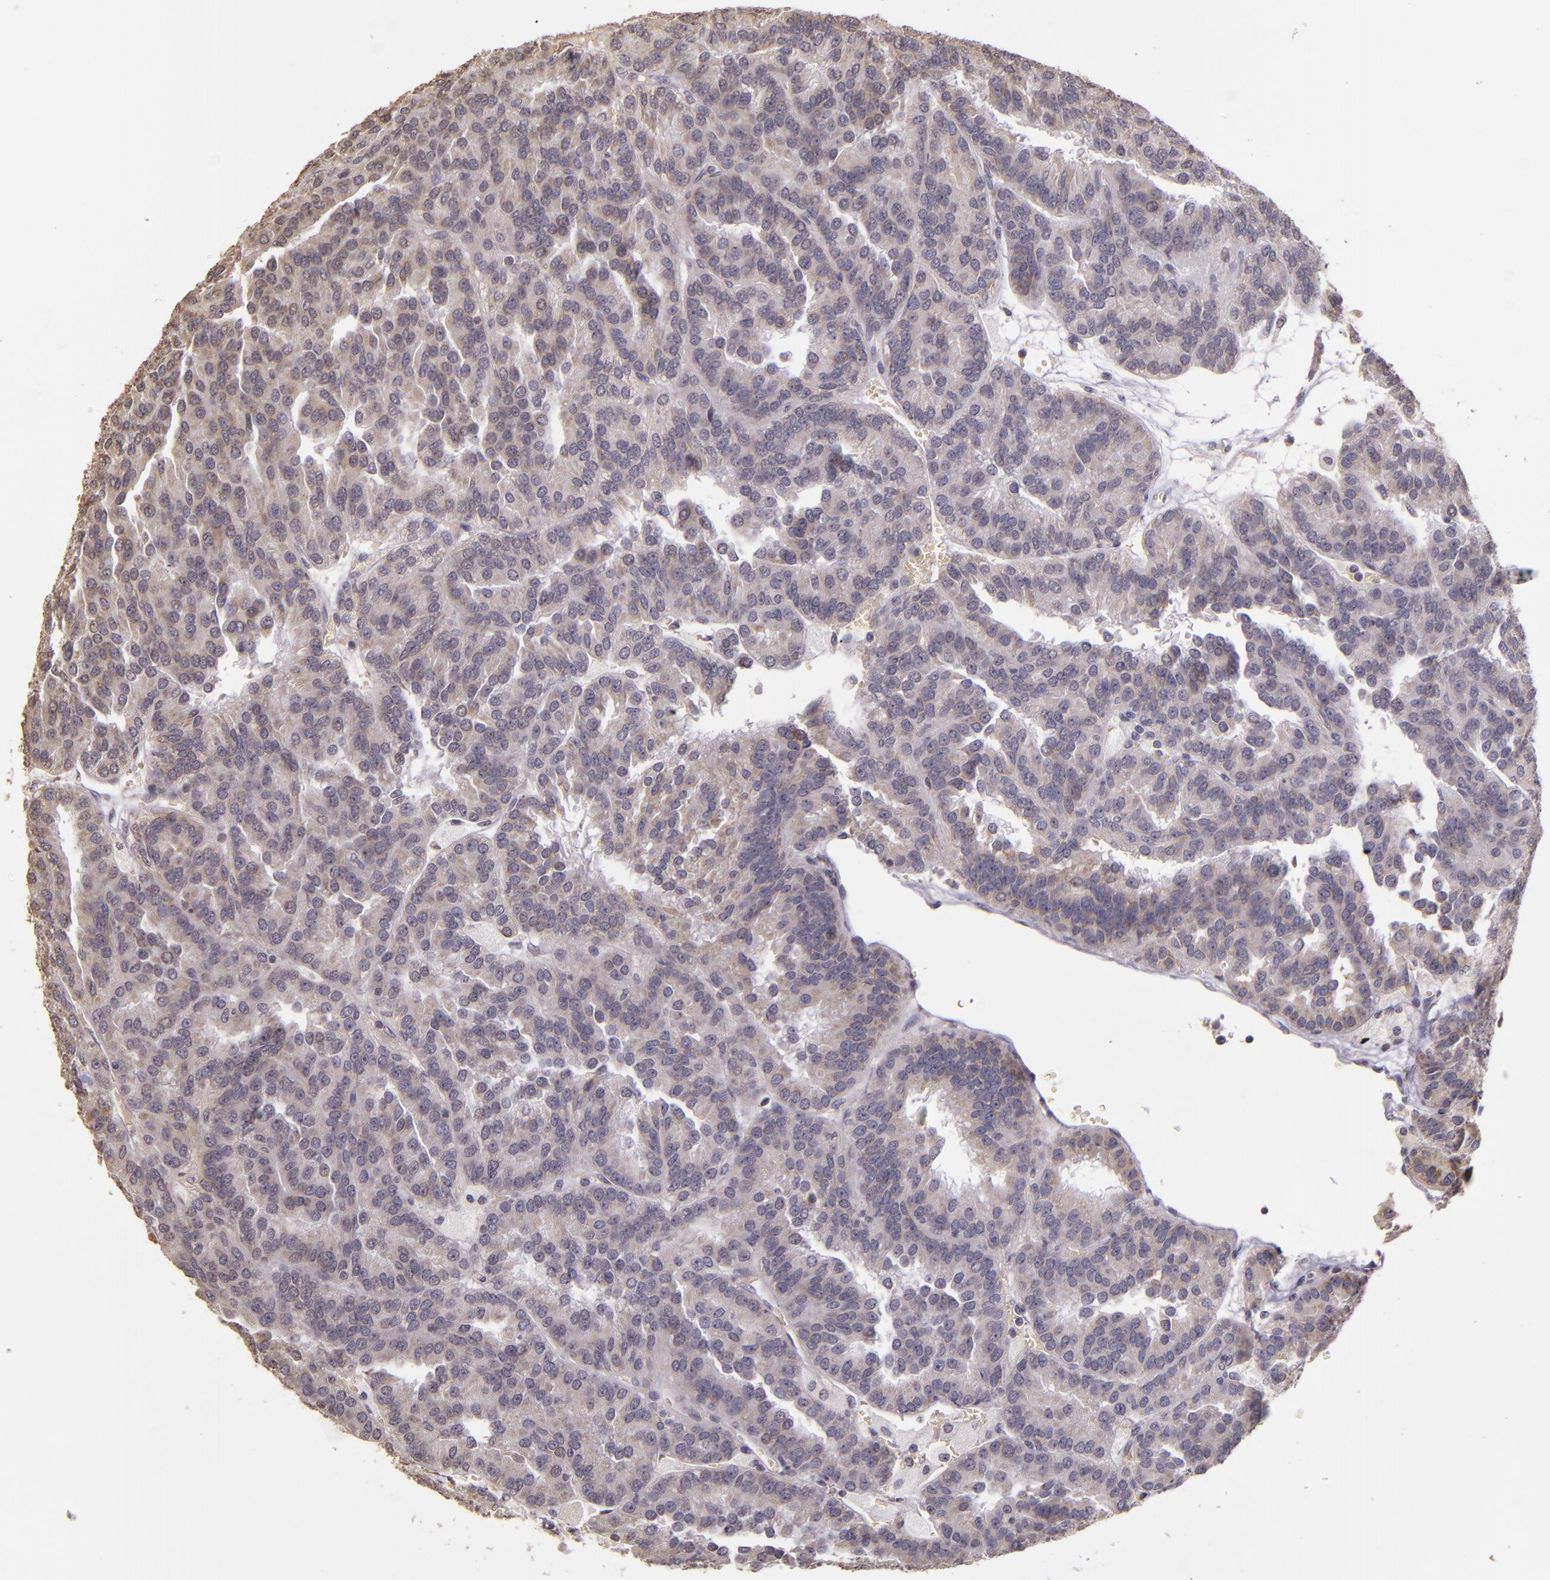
{"staining": {"intensity": "weak", "quantity": ">75%", "location": "cytoplasmic/membranous"}, "tissue": "renal cancer", "cell_type": "Tumor cells", "image_type": "cancer", "snomed": [{"axis": "morphology", "description": "Adenocarcinoma, NOS"}, {"axis": "topography", "description": "Kidney"}], "caption": "High-magnification brightfield microscopy of renal cancer stained with DAB (brown) and counterstained with hematoxylin (blue). tumor cells exhibit weak cytoplasmic/membranous staining is seen in approximately>75% of cells. (Brightfield microscopy of DAB IHC at high magnification).", "gene": "ABL1", "patient": {"sex": "male", "age": 46}}